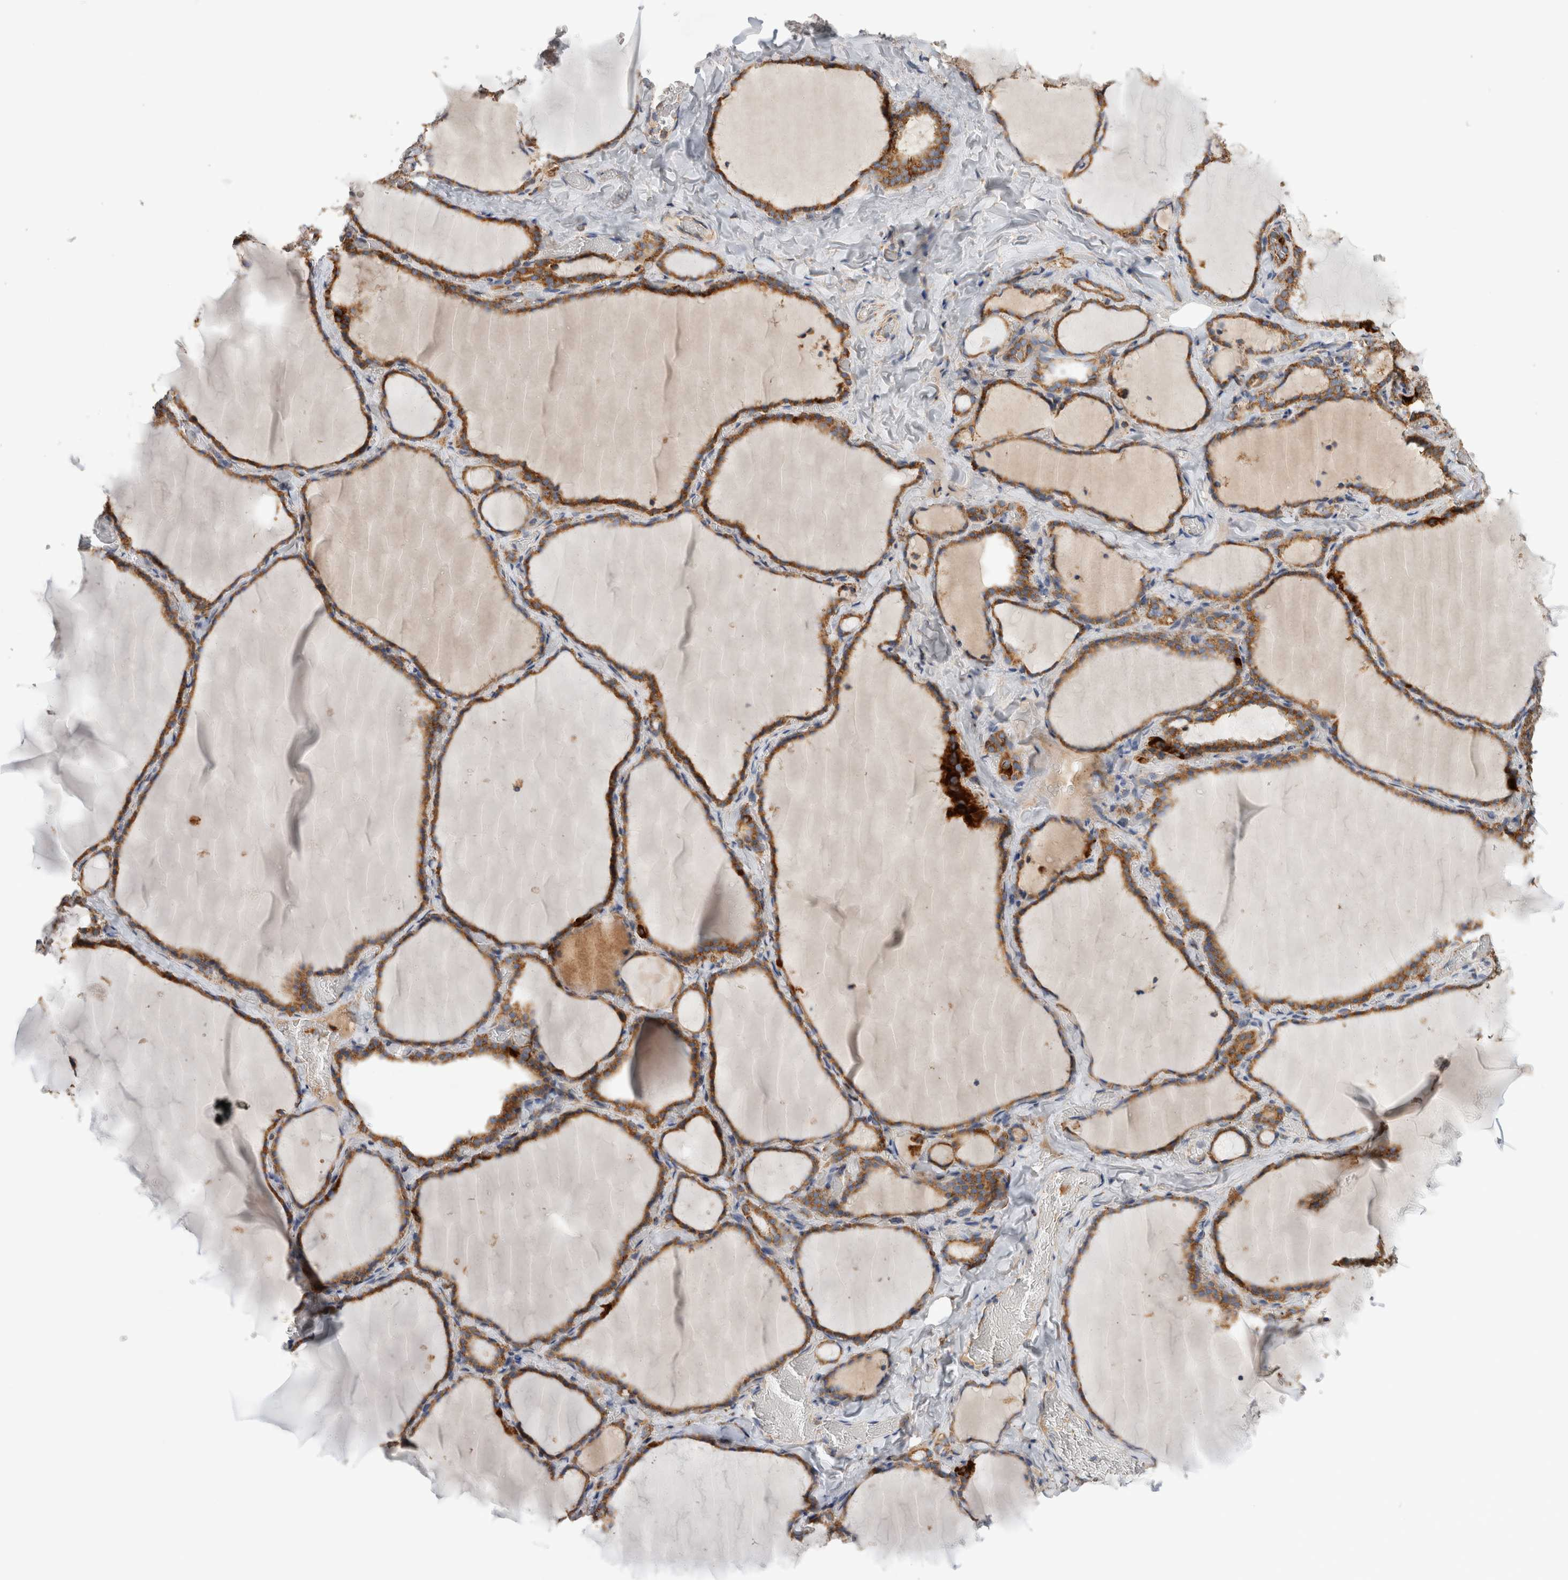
{"staining": {"intensity": "moderate", "quantity": ">75%", "location": "cytoplasmic/membranous"}, "tissue": "thyroid gland", "cell_type": "Glandular cells", "image_type": "normal", "snomed": [{"axis": "morphology", "description": "Normal tissue, NOS"}, {"axis": "topography", "description": "Thyroid gland"}], "caption": "Glandular cells reveal medium levels of moderate cytoplasmic/membranous positivity in approximately >75% of cells in normal human thyroid gland.", "gene": "IARS2", "patient": {"sex": "female", "age": 22}}